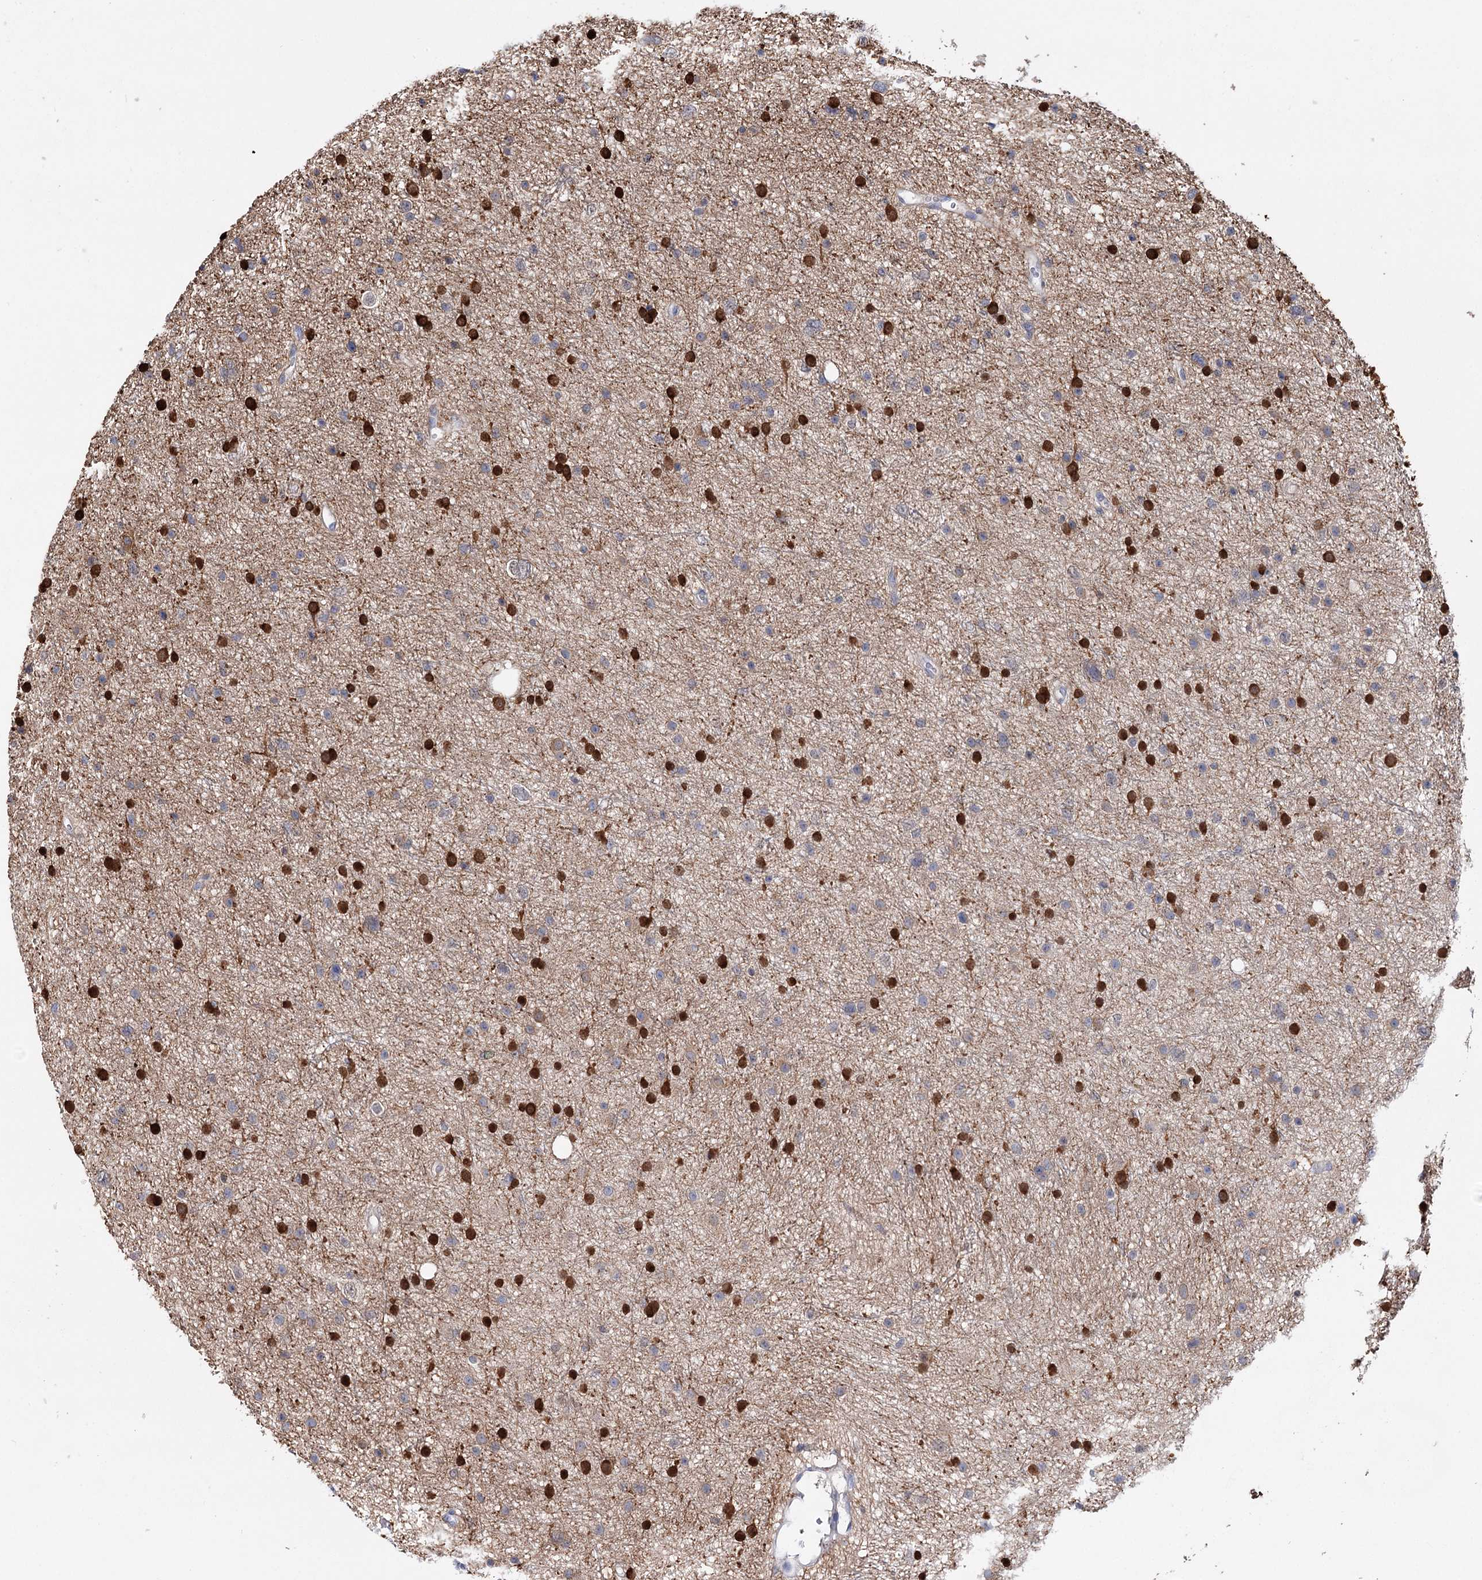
{"staining": {"intensity": "strong", "quantity": "25%-75%", "location": "nuclear"}, "tissue": "glioma", "cell_type": "Tumor cells", "image_type": "cancer", "snomed": [{"axis": "morphology", "description": "Glioma, malignant, Low grade"}, {"axis": "topography", "description": "Cerebral cortex"}], "caption": "This is a photomicrograph of IHC staining of glioma, which shows strong staining in the nuclear of tumor cells.", "gene": "CFAP46", "patient": {"sex": "female", "age": 39}}